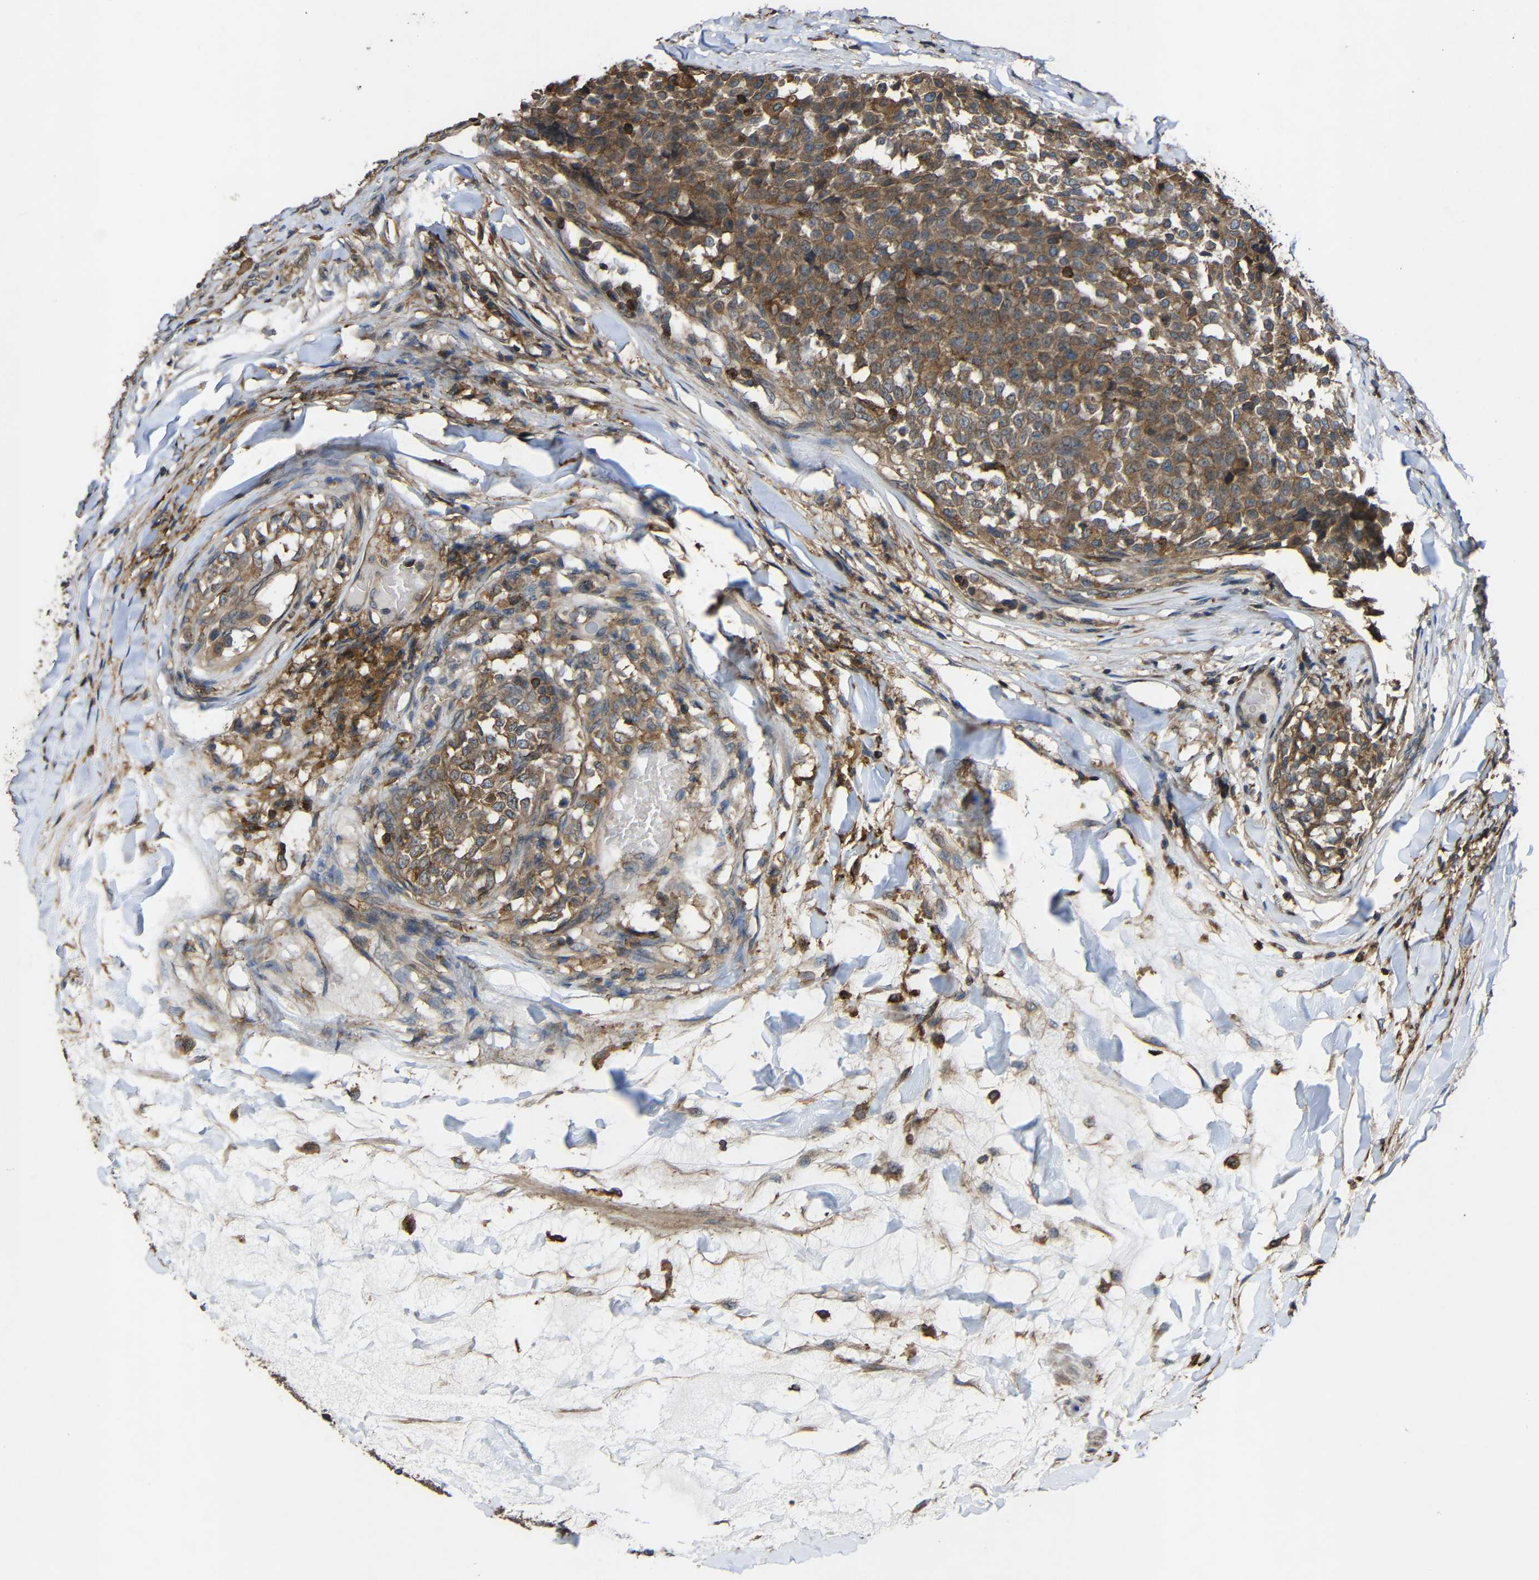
{"staining": {"intensity": "moderate", "quantity": ">75%", "location": "cytoplasmic/membranous"}, "tissue": "testis cancer", "cell_type": "Tumor cells", "image_type": "cancer", "snomed": [{"axis": "morphology", "description": "Seminoma, NOS"}, {"axis": "topography", "description": "Testis"}], "caption": "About >75% of tumor cells in seminoma (testis) display moderate cytoplasmic/membranous protein expression as visualized by brown immunohistochemical staining.", "gene": "TREM2", "patient": {"sex": "male", "age": 59}}